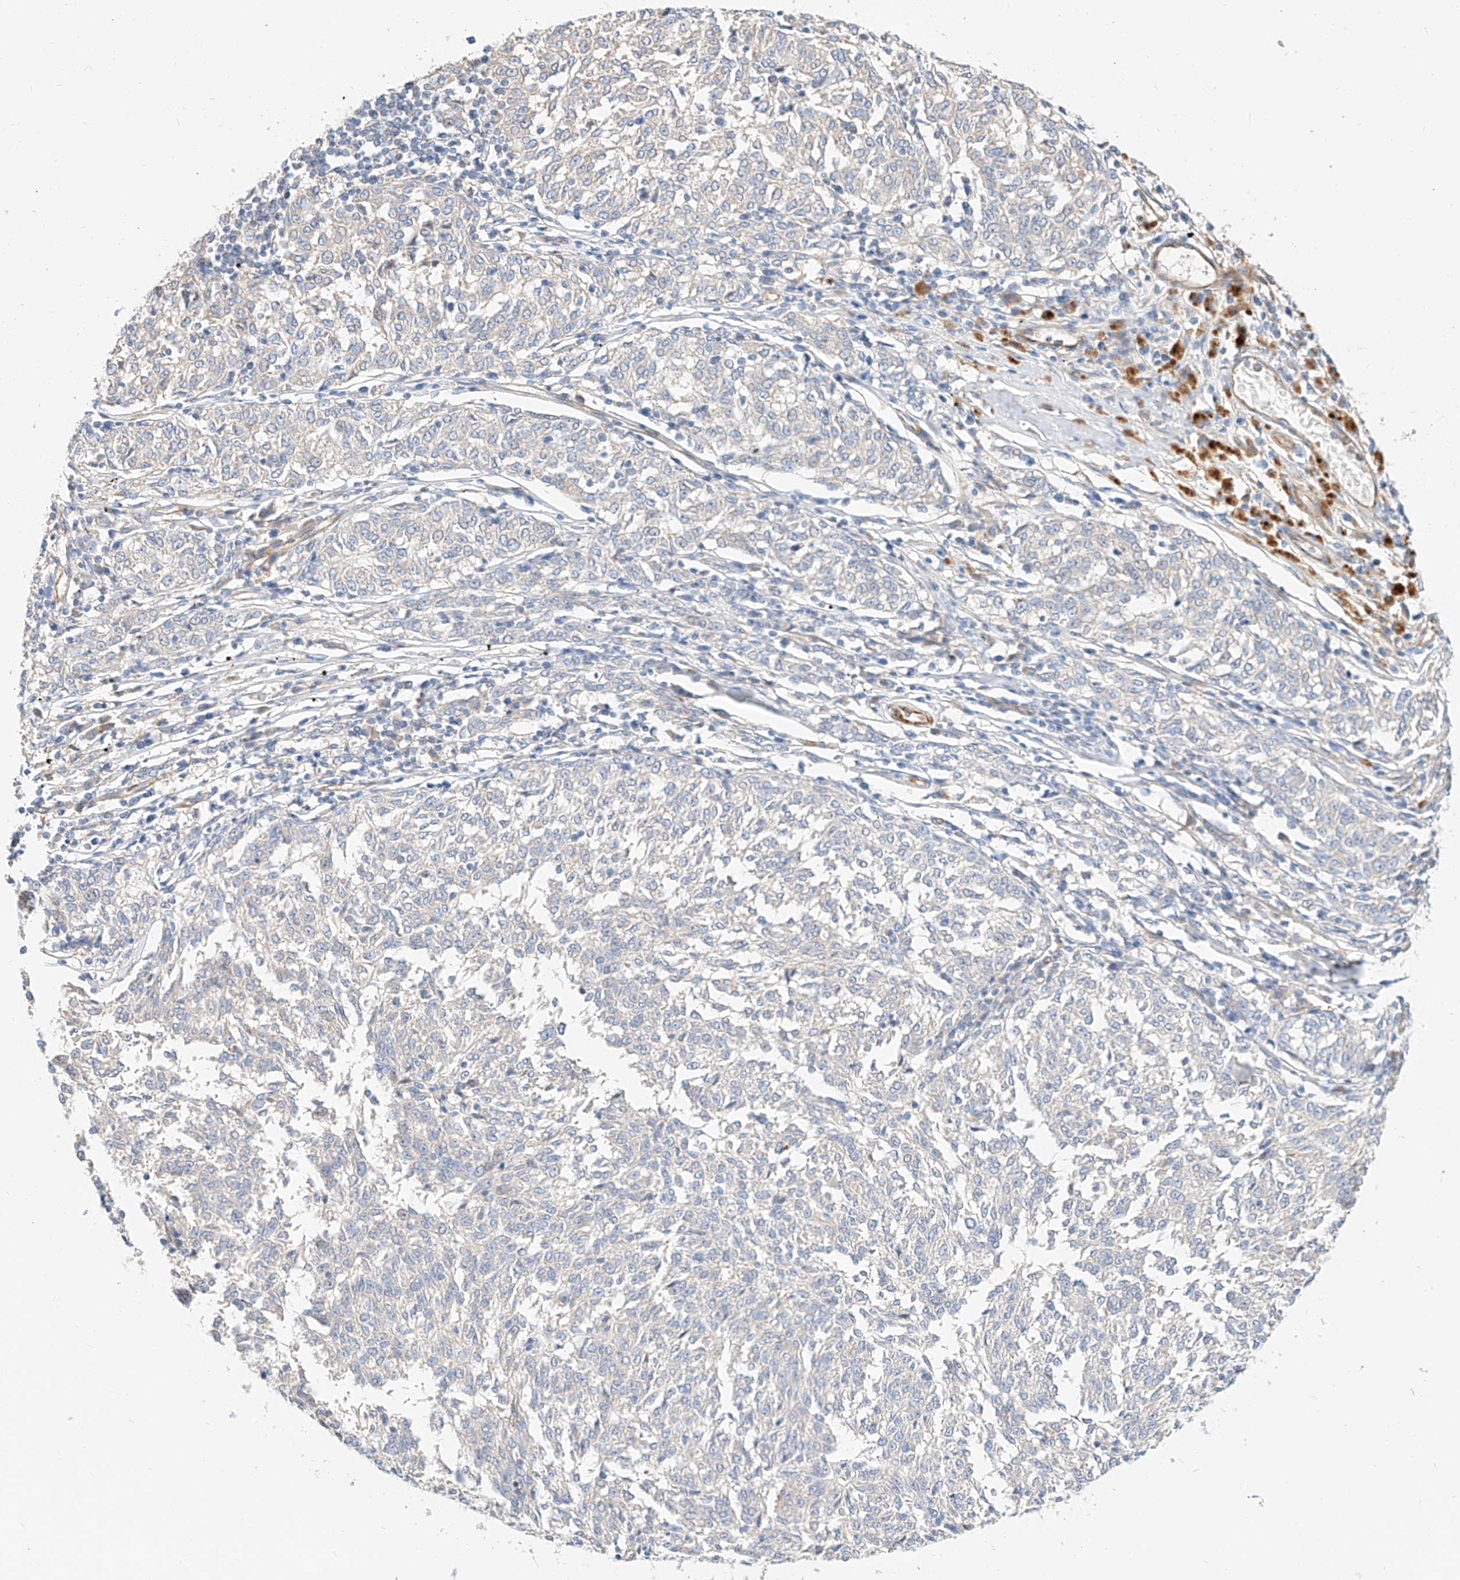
{"staining": {"intensity": "negative", "quantity": "none", "location": "none"}, "tissue": "melanoma", "cell_type": "Tumor cells", "image_type": "cancer", "snomed": [{"axis": "morphology", "description": "Malignant melanoma, NOS"}, {"axis": "topography", "description": "Skin"}], "caption": "Histopathology image shows no significant protein staining in tumor cells of malignant melanoma.", "gene": "KCNH5", "patient": {"sex": "female", "age": 72}}